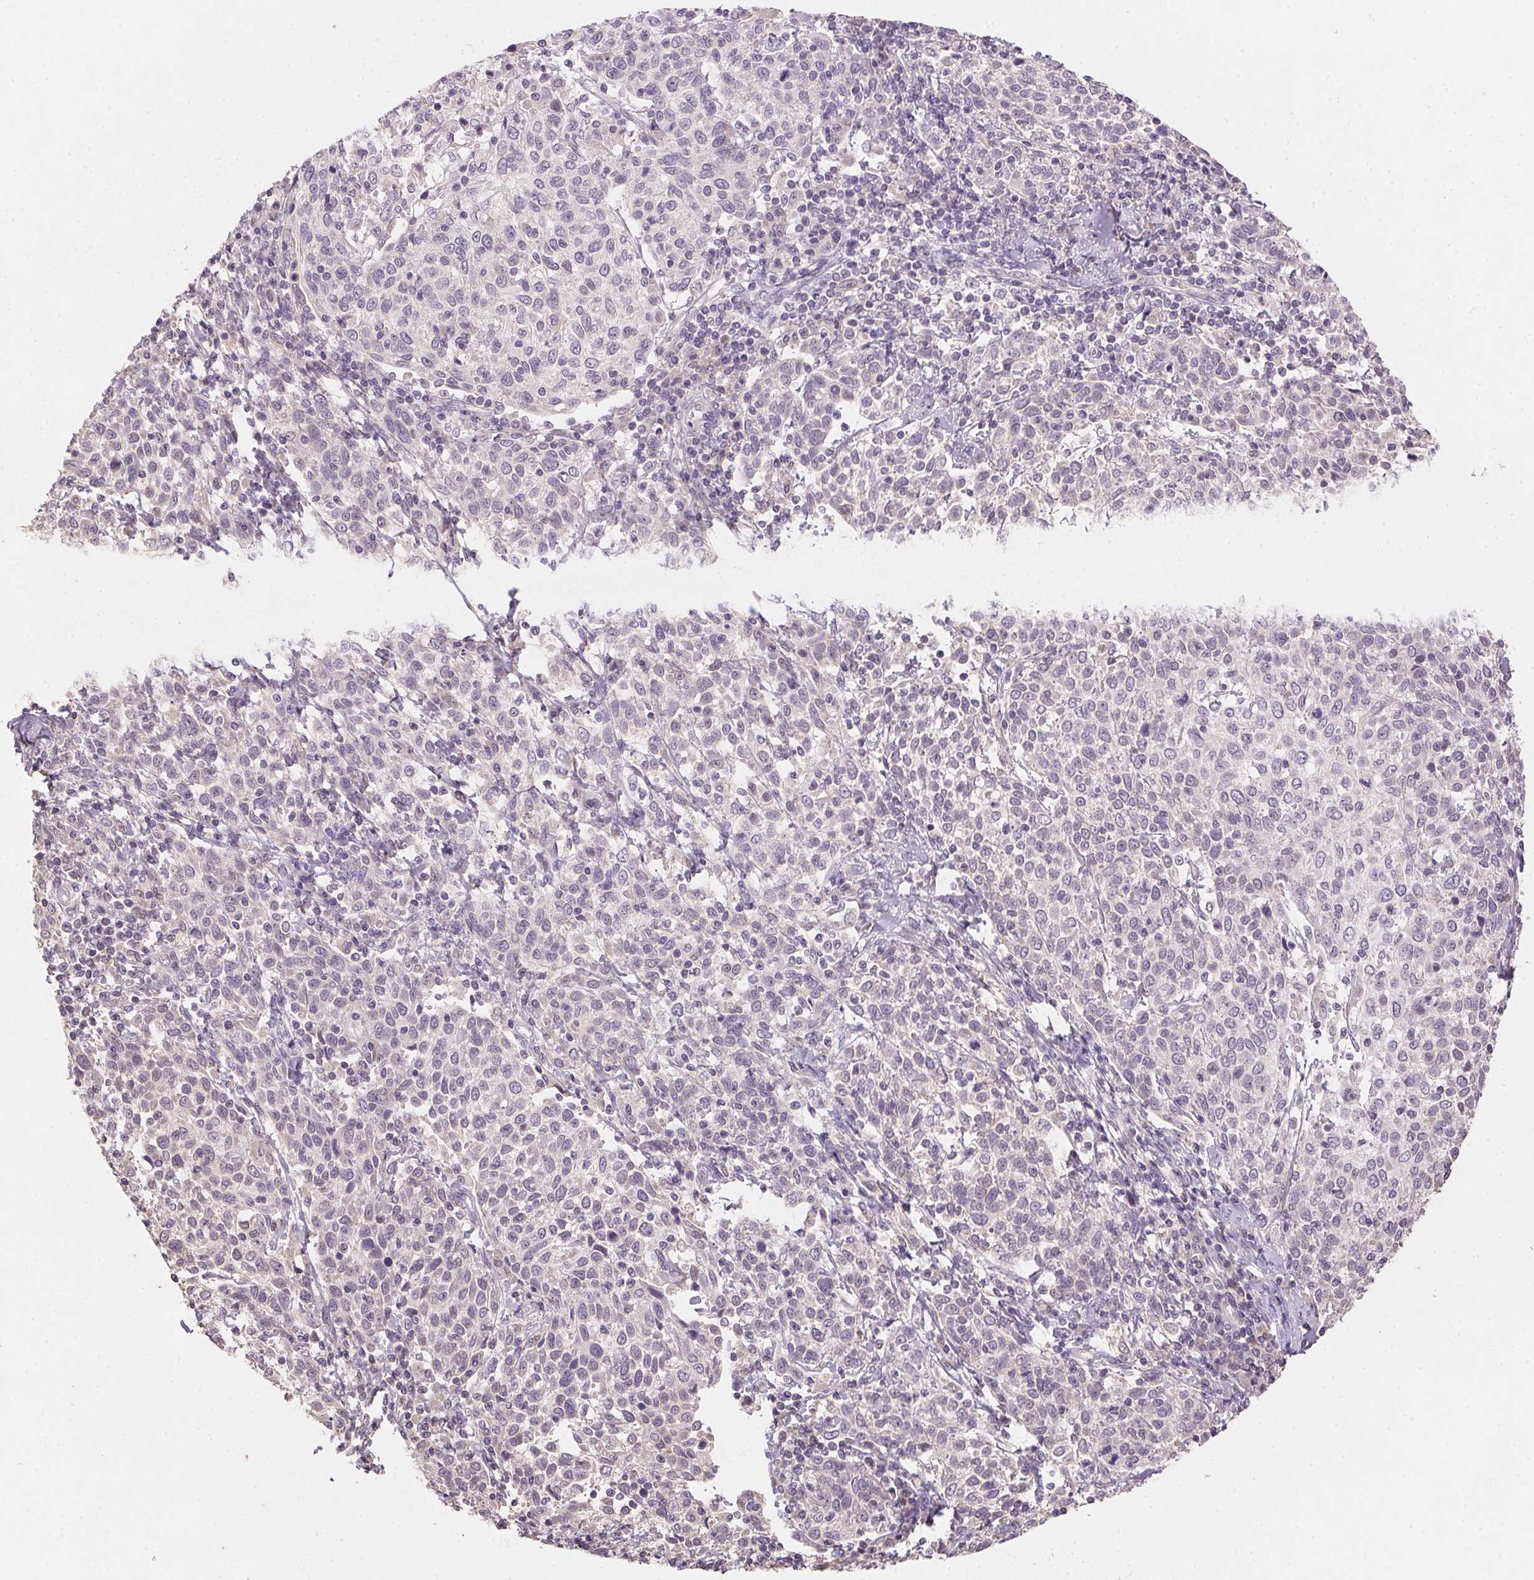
{"staining": {"intensity": "negative", "quantity": "none", "location": "none"}, "tissue": "cervical cancer", "cell_type": "Tumor cells", "image_type": "cancer", "snomed": [{"axis": "morphology", "description": "Squamous cell carcinoma, NOS"}, {"axis": "topography", "description": "Cervix"}], "caption": "This is an IHC histopathology image of human cervical cancer (squamous cell carcinoma). There is no expression in tumor cells.", "gene": "ALDH8A1", "patient": {"sex": "female", "age": 61}}